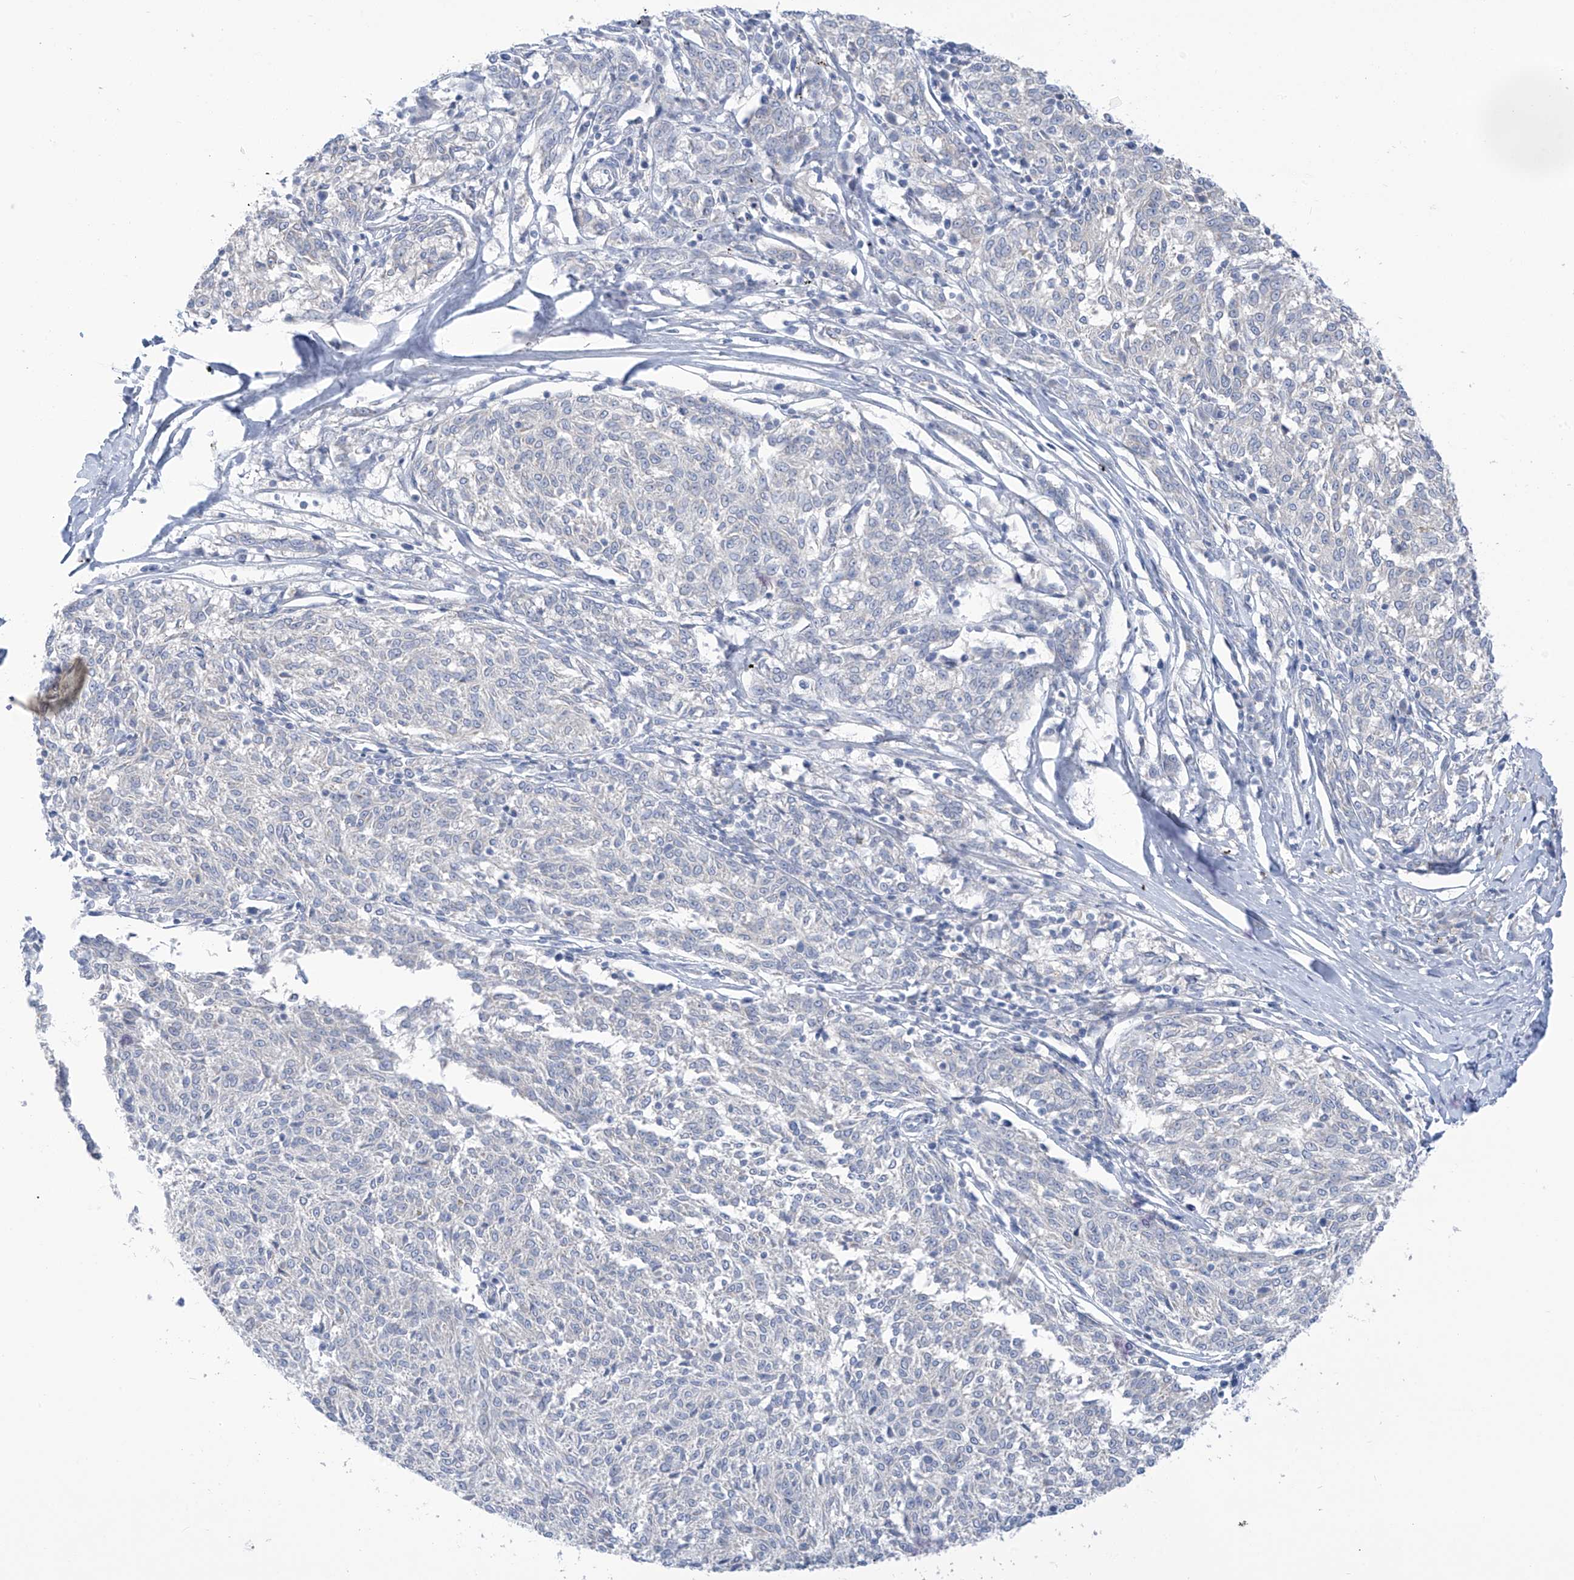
{"staining": {"intensity": "negative", "quantity": "none", "location": "none"}, "tissue": "melanoma", "cell_type": "Tumor cells", "image_type": "cancer", "snomed": [{"axis": "morphology", "description": "Malignant melanoma, NOS"}, {"axis": "topography", "description": "Skin"}], "caption": "Protein analysis of melanoma shows no significant staining in tumor cells.", "gene": "SLC6A12", "patient": {"sex": "female", "age": 72}}